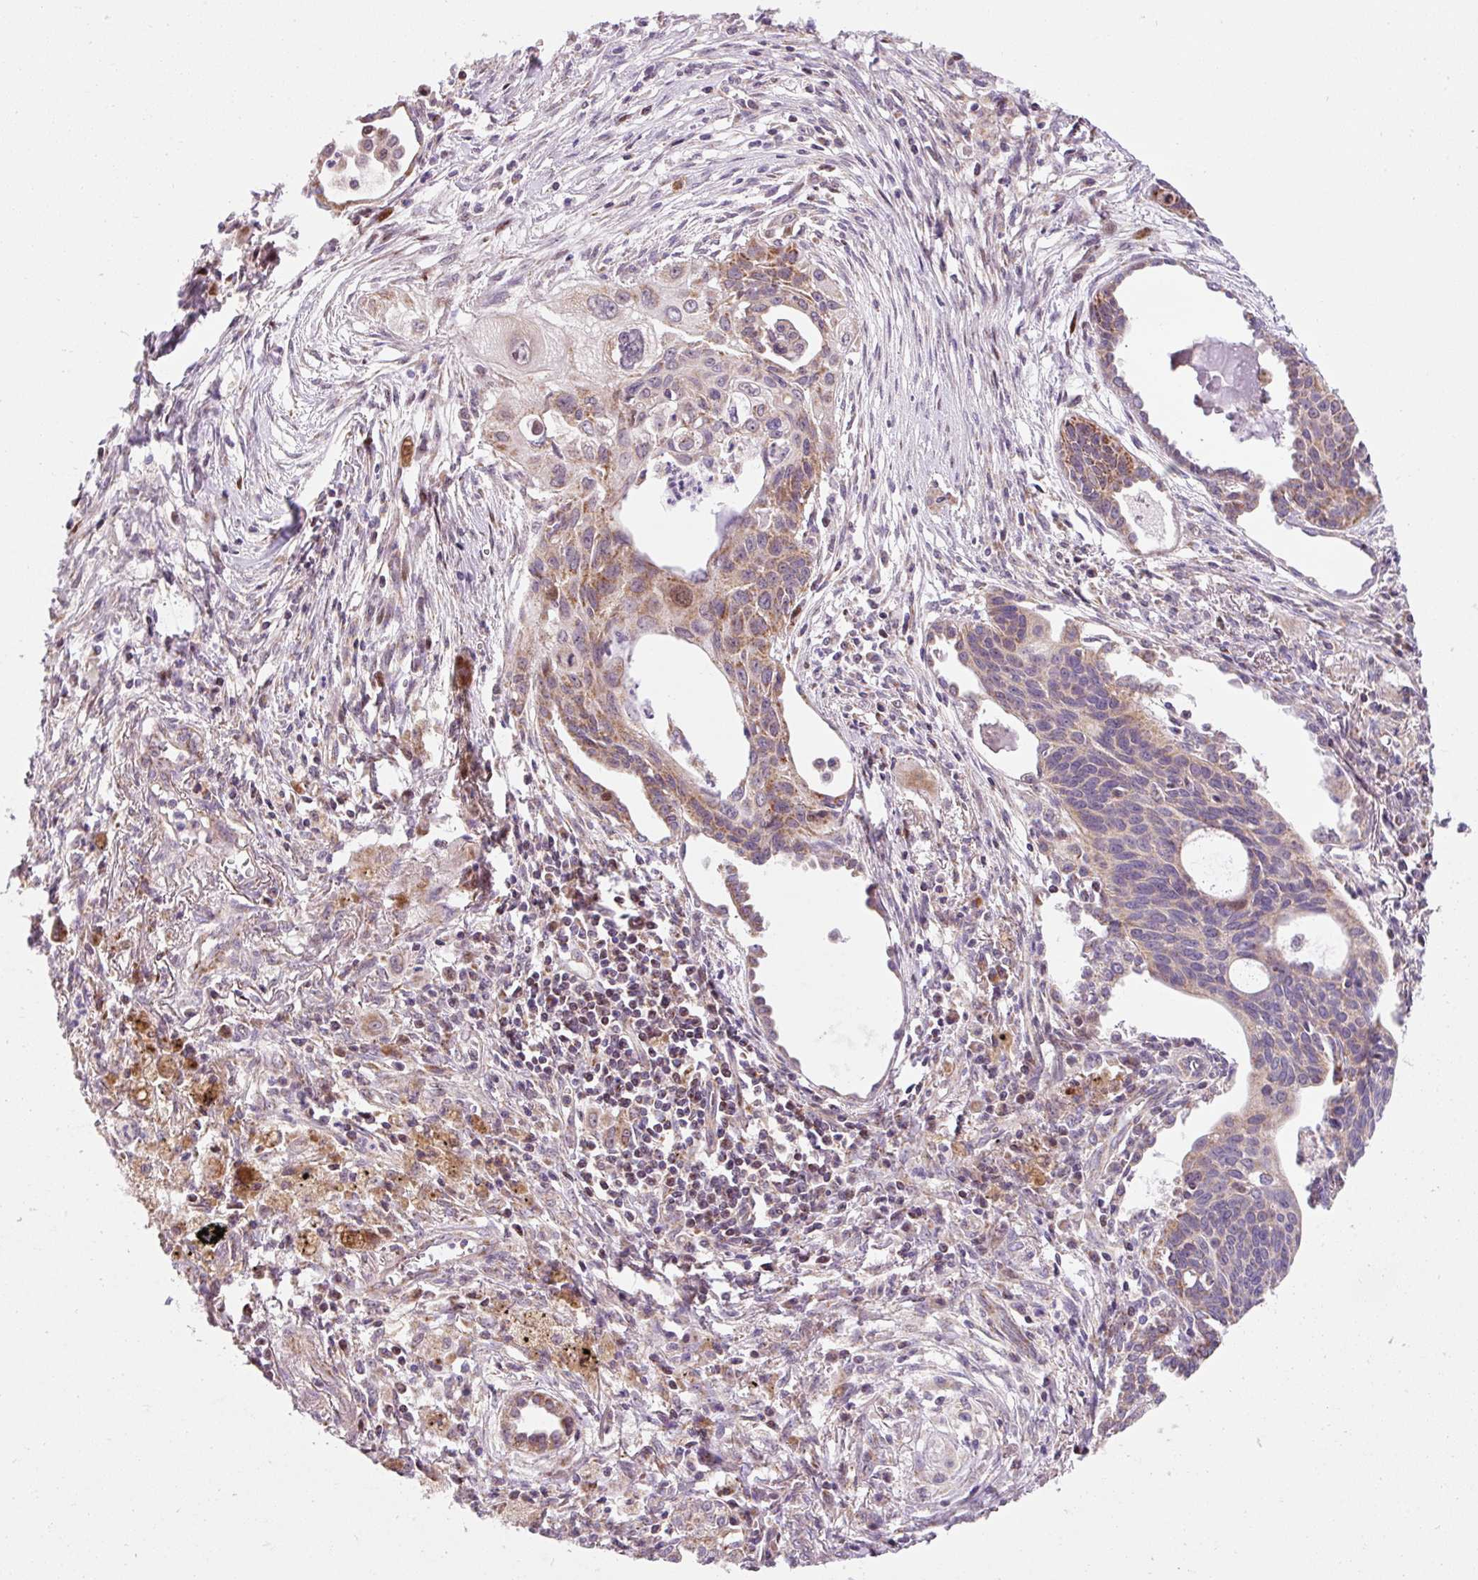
{"staining": {"intensity": "moderate", "quantity": "<25%", "location": "cytoplasmic/membranous"}, "tissue": "lung cancer", "cell_type": "Tumor cells", "image_type": "cancer", "snomed": [{"axis": "morphology", "description": "Squamous cell carcinoma, NOS"}, {"axis": "topography", "description": "Lung"}], "caption": "Lung cancer (squamous cell carcinoma) stained for a protein (brown) displays moderate cytoplasmic/membranous positive staining in approximately <25% of tumor cells.", "gene": "SARS2", "patient": {"sex": "male", "age": 71}}